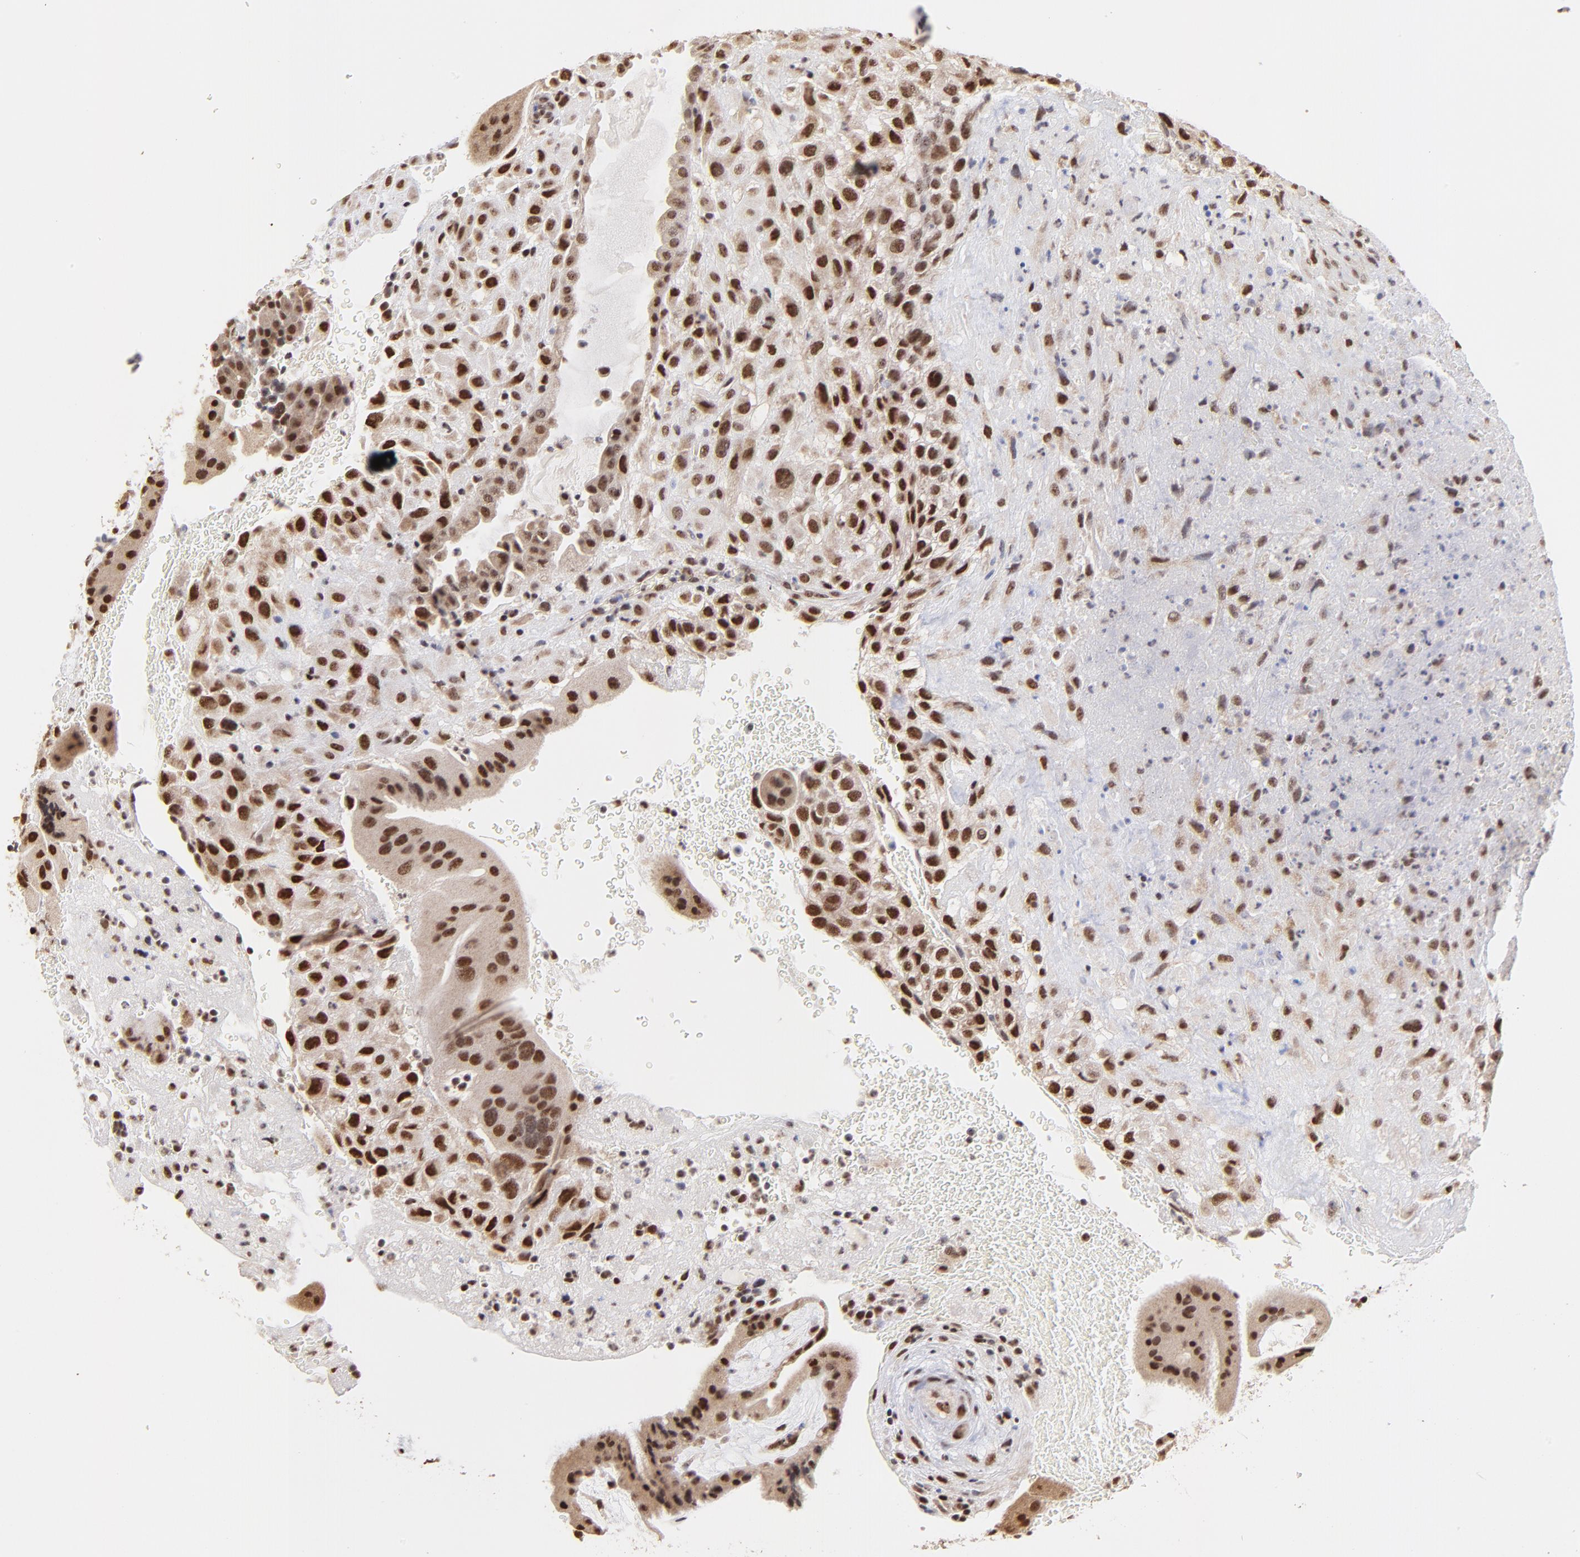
{"staining": {"intensity": "weak", "quantity": ">75%", "location": "nuclear"}, "tissue": "placenta", "cell_type": "Decidual cells", "image_type": "normal", "snomed": [{"axis": "morphology", "description": "Normal tissue, NOS"}, {"axis": "topography", "description": "Placenta"}], "caption": "The micrograph shows immunohistochemical staining of benign placenta. There is weak nuclear positivity is identified in approximately >75% of decidual cells.", "gene": "ZNF670", "patient": {"sex": "female", "age": 19}}